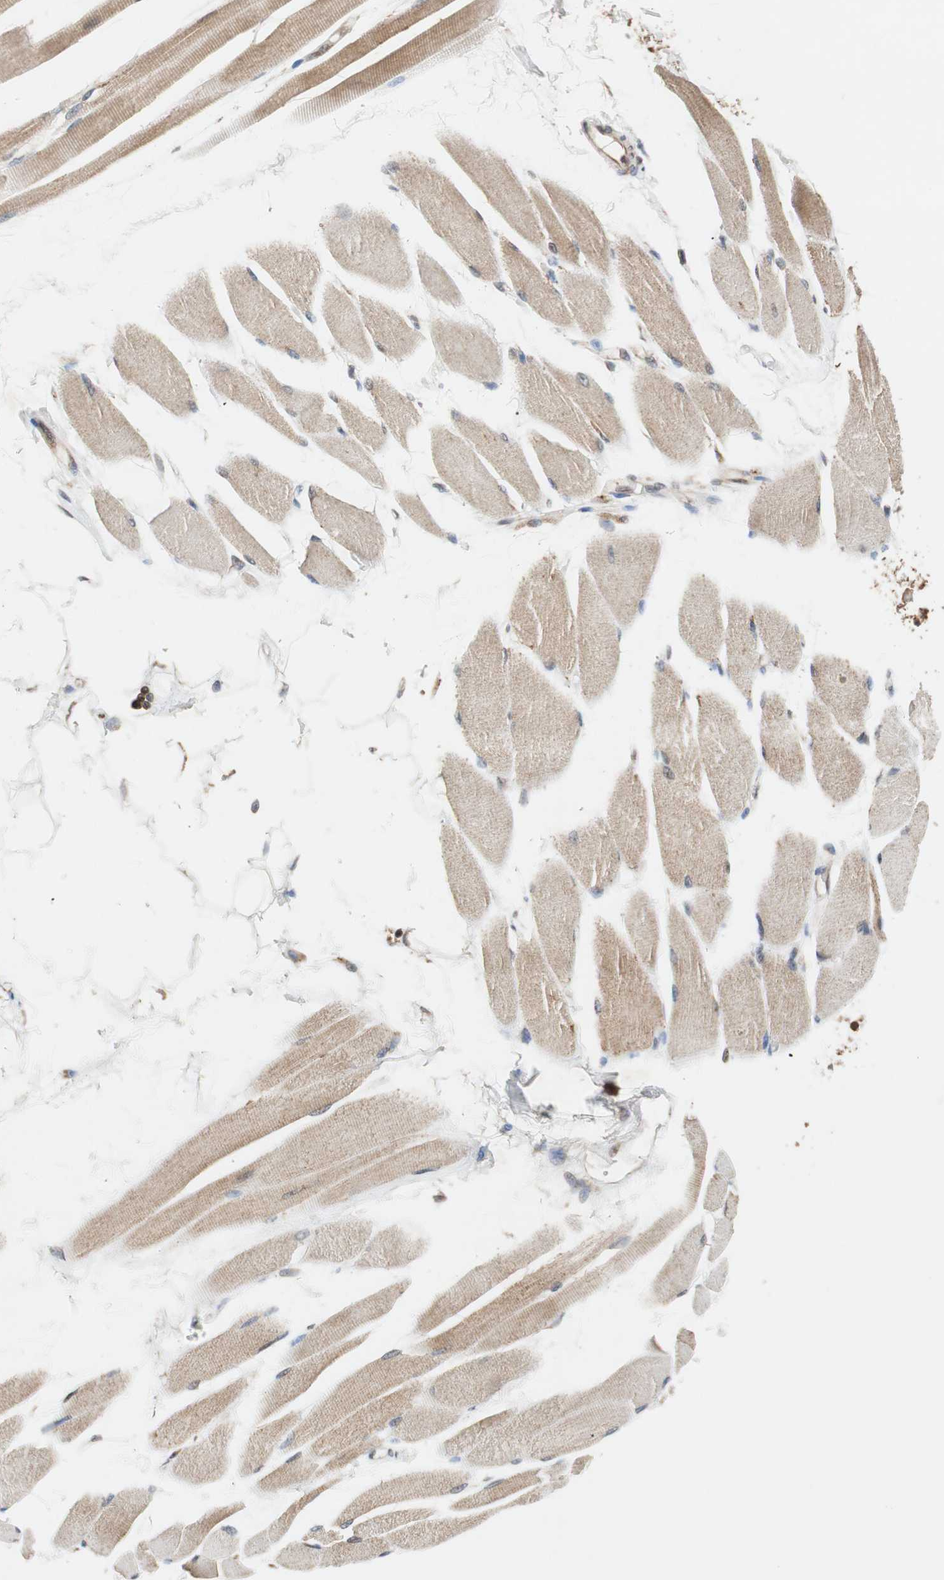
{"staining": {"intensity": "weak", "quantity": ">75%", "location": "cytoplasmic/membranous"}, "tissue": "skeletal muscle", "cell_type": "Myocytes", "image_type": "normal", "snomed": [{"axis": "morphology", "description": "Normal tissue, NOS"}, {"axis": "topography", "description": "Skeletal muscle"}, {"axis": "topography", "description": "Peripheral nerve tissue"}], "caption": "Immunohistochemical staining of normal human skeletal muscle exhibits weak cytoplasmic/membranous protein expression in about >75% of myocytes.", "gene": "AUP1", "patient": {"sex": "female", "age": 84}}